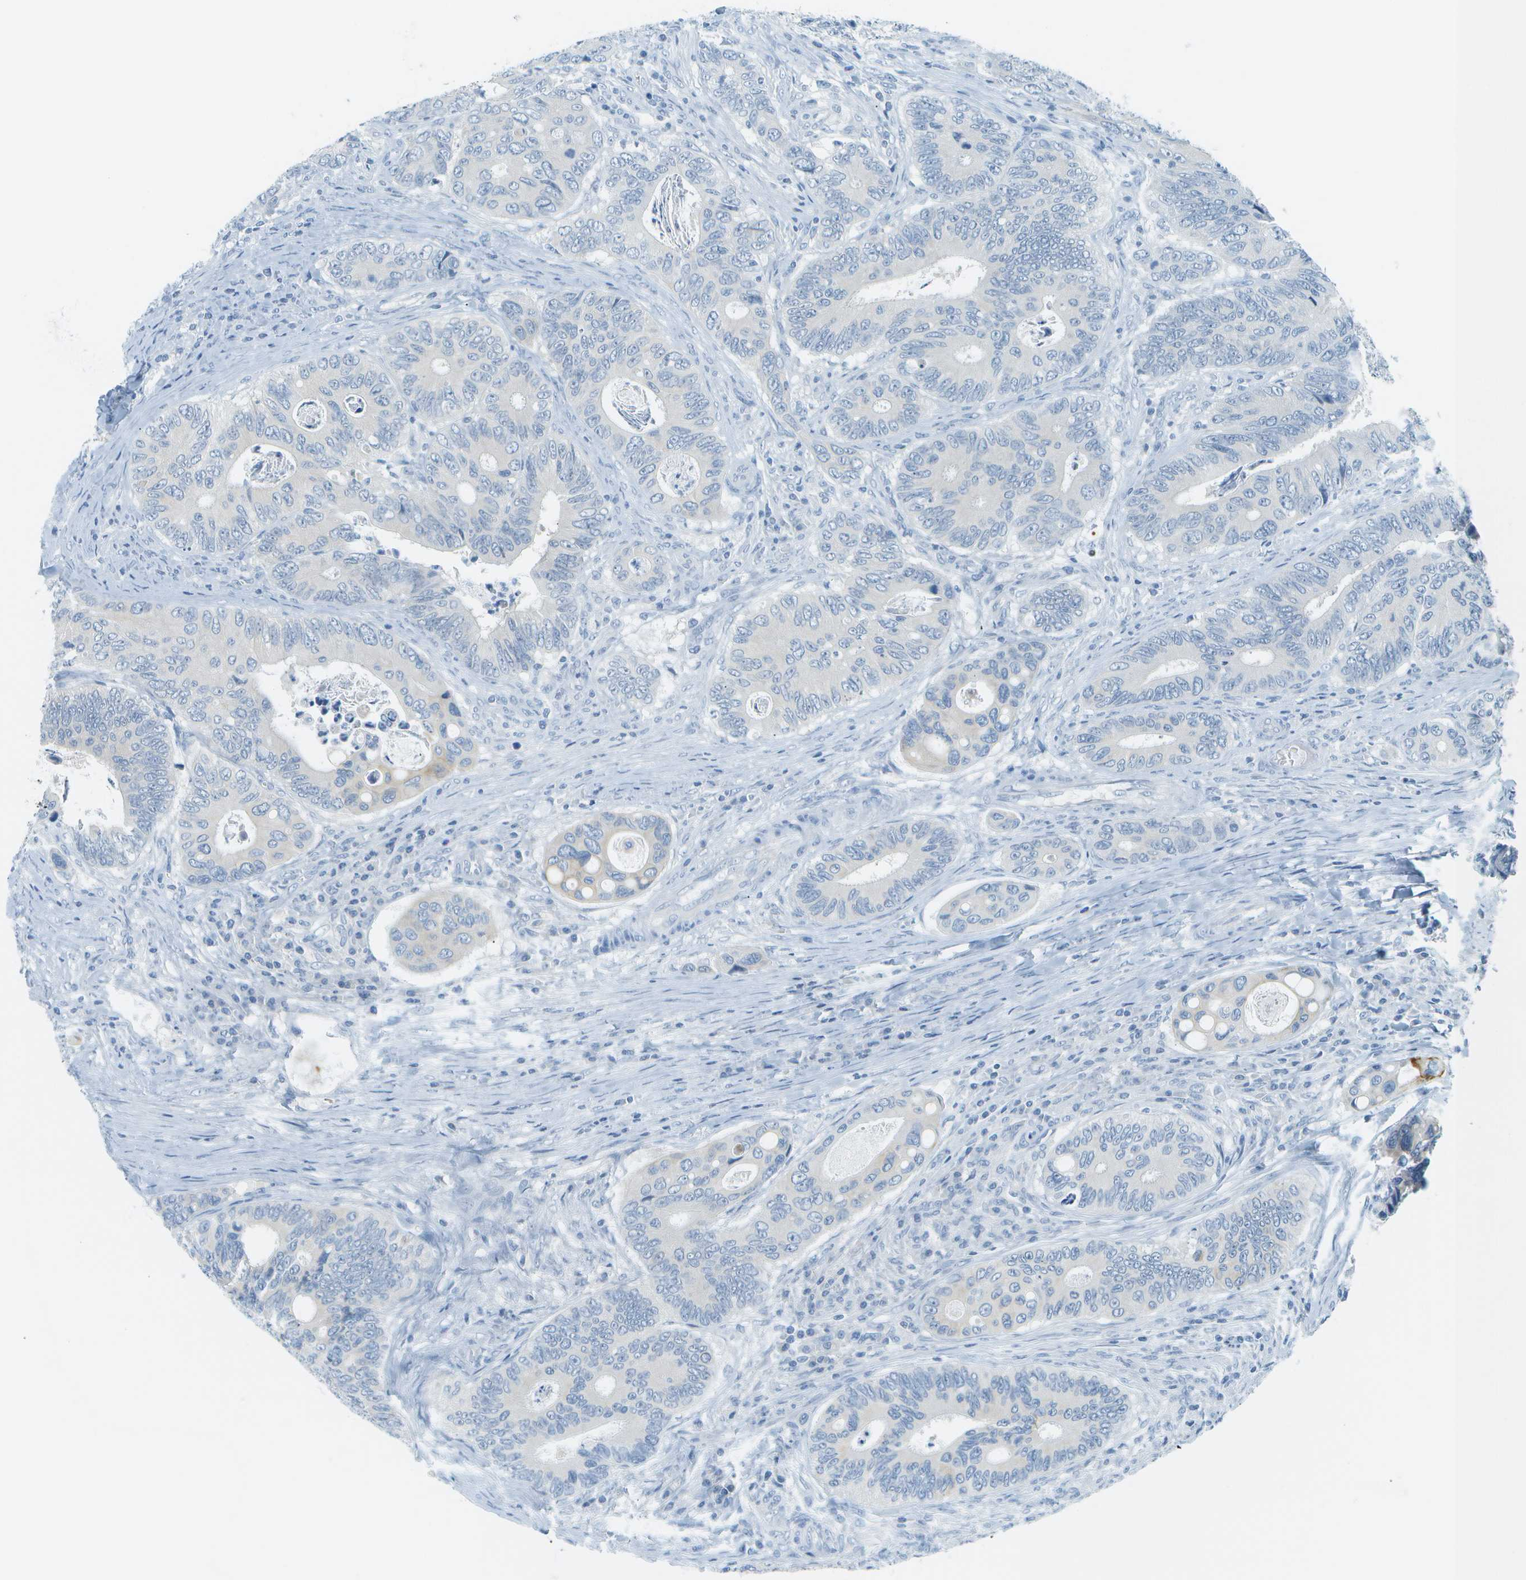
{"staining": {"intensity": "negative", "quantity": "none", "location": "none"}, "tissue": "colorectal cancer", "cell_type": "Tumor cells", "image_type": "cancer", "snomed": [{"axis": "morphology", "description": "Inflammation, NOS"}, {"axis": "morphology", "description": "Adenocarcinoma, NOS"}, {"axis": "topography", "description": "Colon"}], "caption": "Histopathology image shows no protein staining in tumor cells of colorectal adenocarcinoma tissue.", "gene": "SMYD5", "patient": {"sex": "male", "age": 72}}